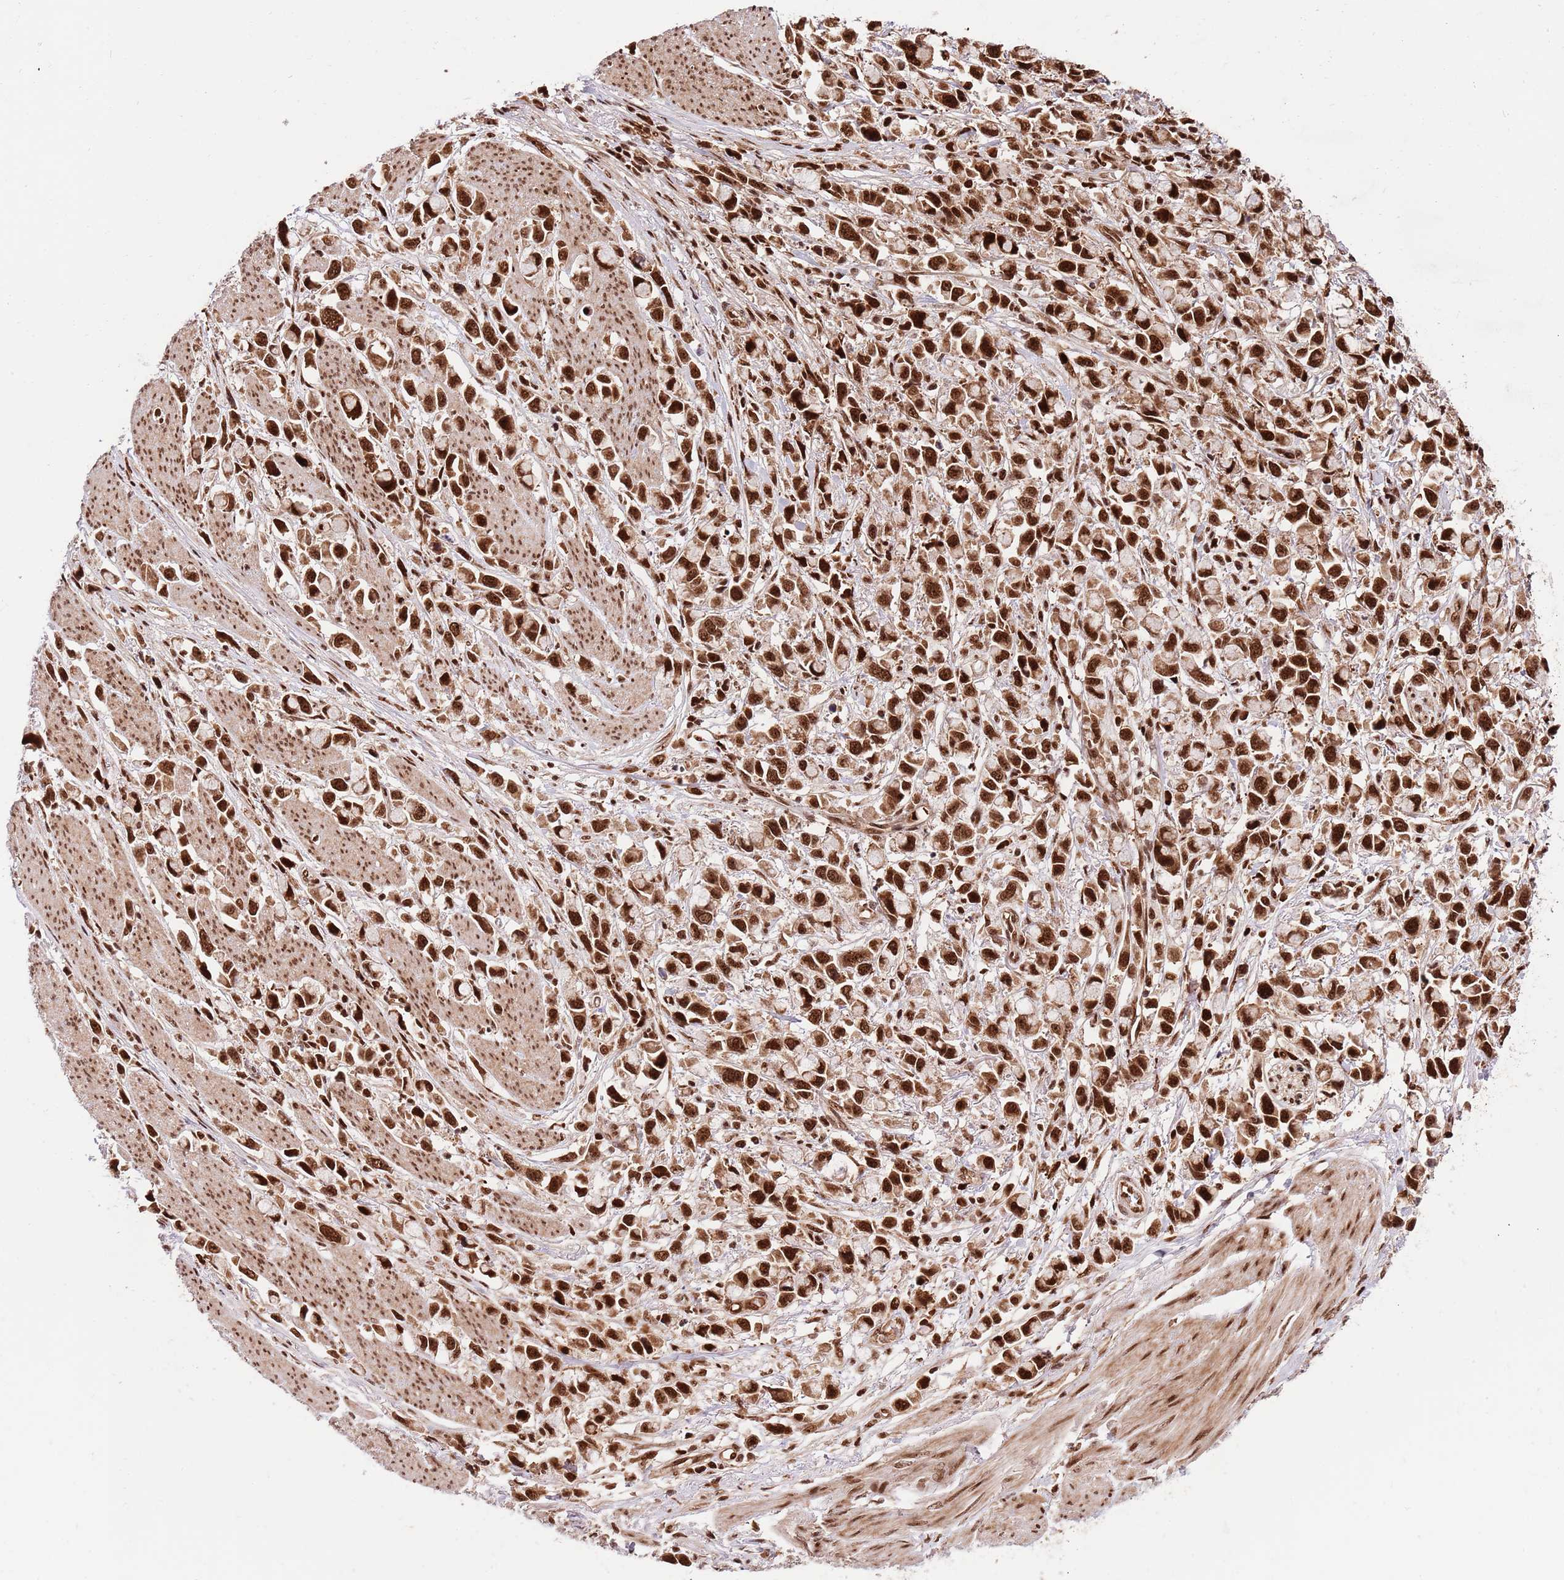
{"staining": {"intensity": "strong", "quantity": ">75%", "location": "nuclear"}, "tissue": "stomach cancer", "cell_type": "Tumor cells", "image_type": "cancer", "snomed": [{"axis": "morphology", "description": "Adenocarcinoma, NOS"}, {"axis": "topography", "description": "Stomach"}], "caption": "Immunohistochemistry (IHC) (DAB (3,3'-diaminobenzidine)) staining of stomach adenocarcinoma reveals strong nuclear protein expression in about >75% of tumor cells.", "gene": "RIF1", "patient": {"sex": "female", "age": 81}}